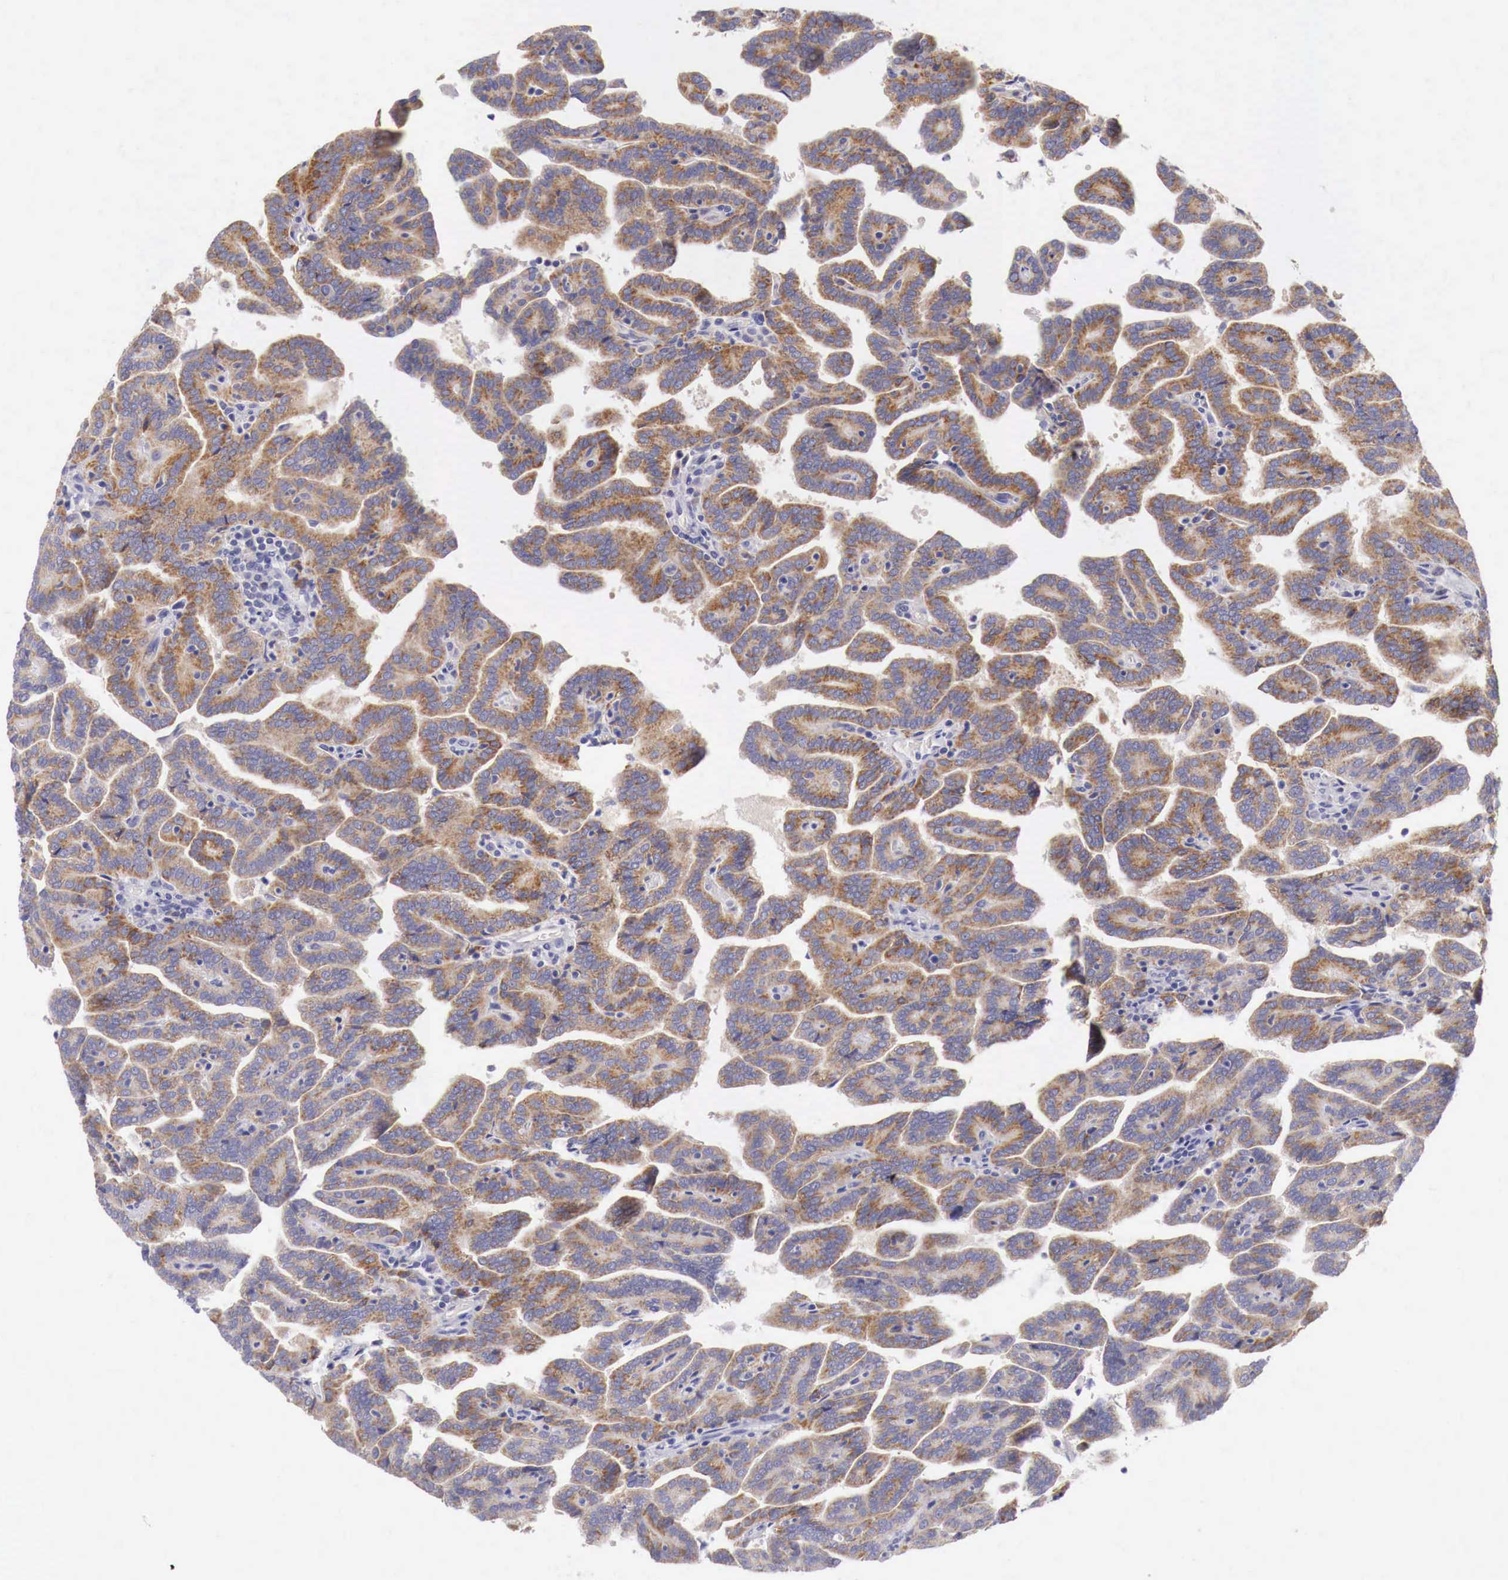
{"staining": {"intensity": "moderate", "quantity": ">75%", "location": "cytoplasmic/membranous"}, "tissue": "renal cancer", "cell_type": "Tumor cells", "image_type": "cancer", "snomed": [{"axis": "morphology", "description": "Adenocarcinoma, NOS"}, {"axis": "topography", "description": "Kidney"}], "caption": "The image shows a brown stain indicating the presence of a protein in the cytoplasmic/membranous of tumor cells in adenocarcinoma (renal). (Brightfield microscopy of DAB IHC at high magnification).", "gene": "NREP", "patient": {"sex": "male", "age": 61}}